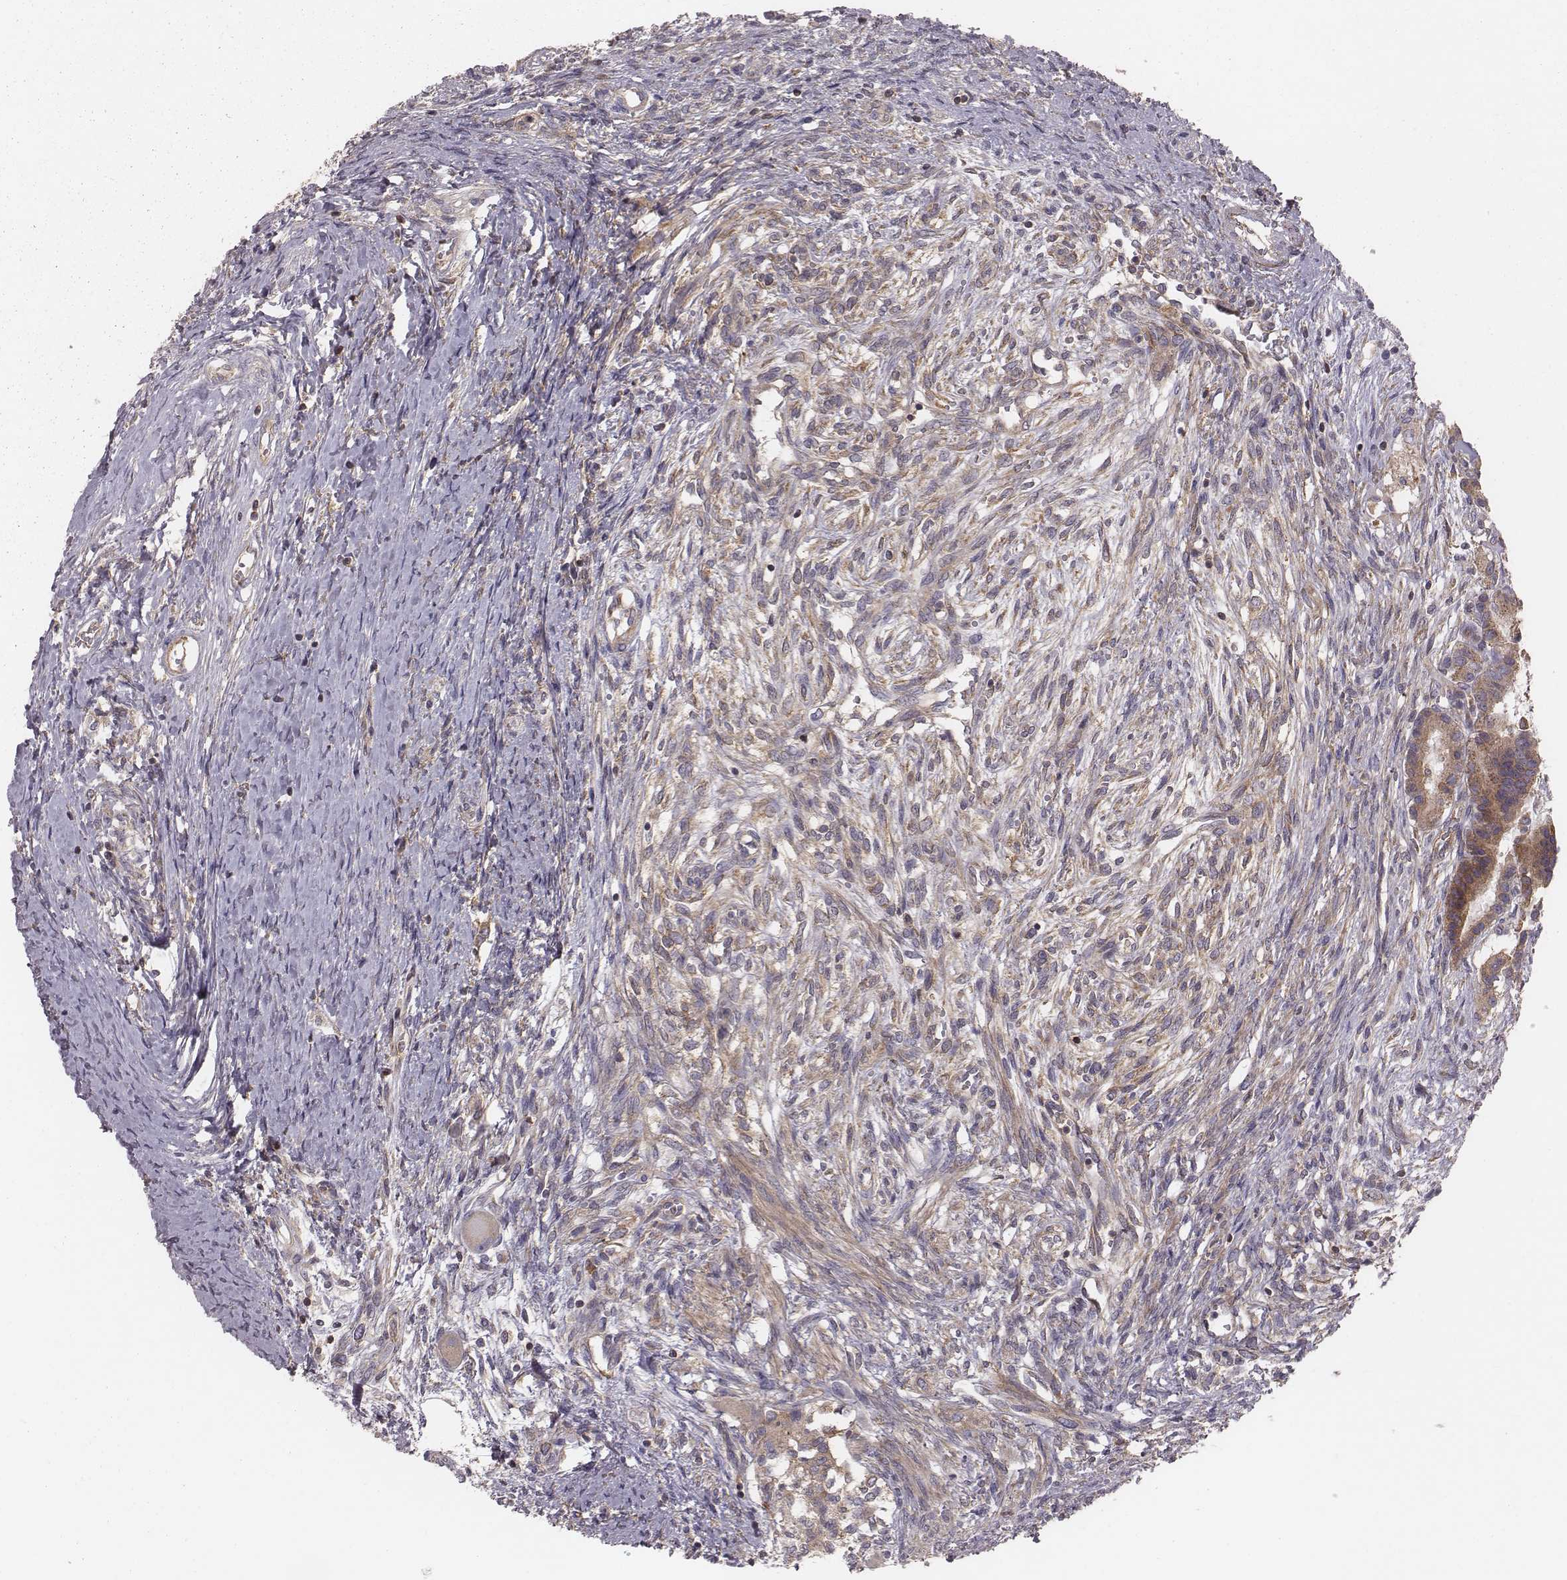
{"staining": {"intensity": "moderate", "quantity": ">75%", "location": "cytoplasmic/membranous"}, "tissue": "testis cancer", "cell_type": "Tumor cells", "image_type": "cancer", "snomed": [{"axis": "morphology", "description": "Carcinoma, Embryonal, NOS"}, {"axis": "topography", "description": "Testis"}], "caption": "DAB immunohistochemical staining of testis cancer (embryonal carcinoma) reveals moderate cytoplasmic/membranous protein staining in about >75% of tumor cells.", "gene": "CAD", "patient": {"sex": "male", "age": 37}}